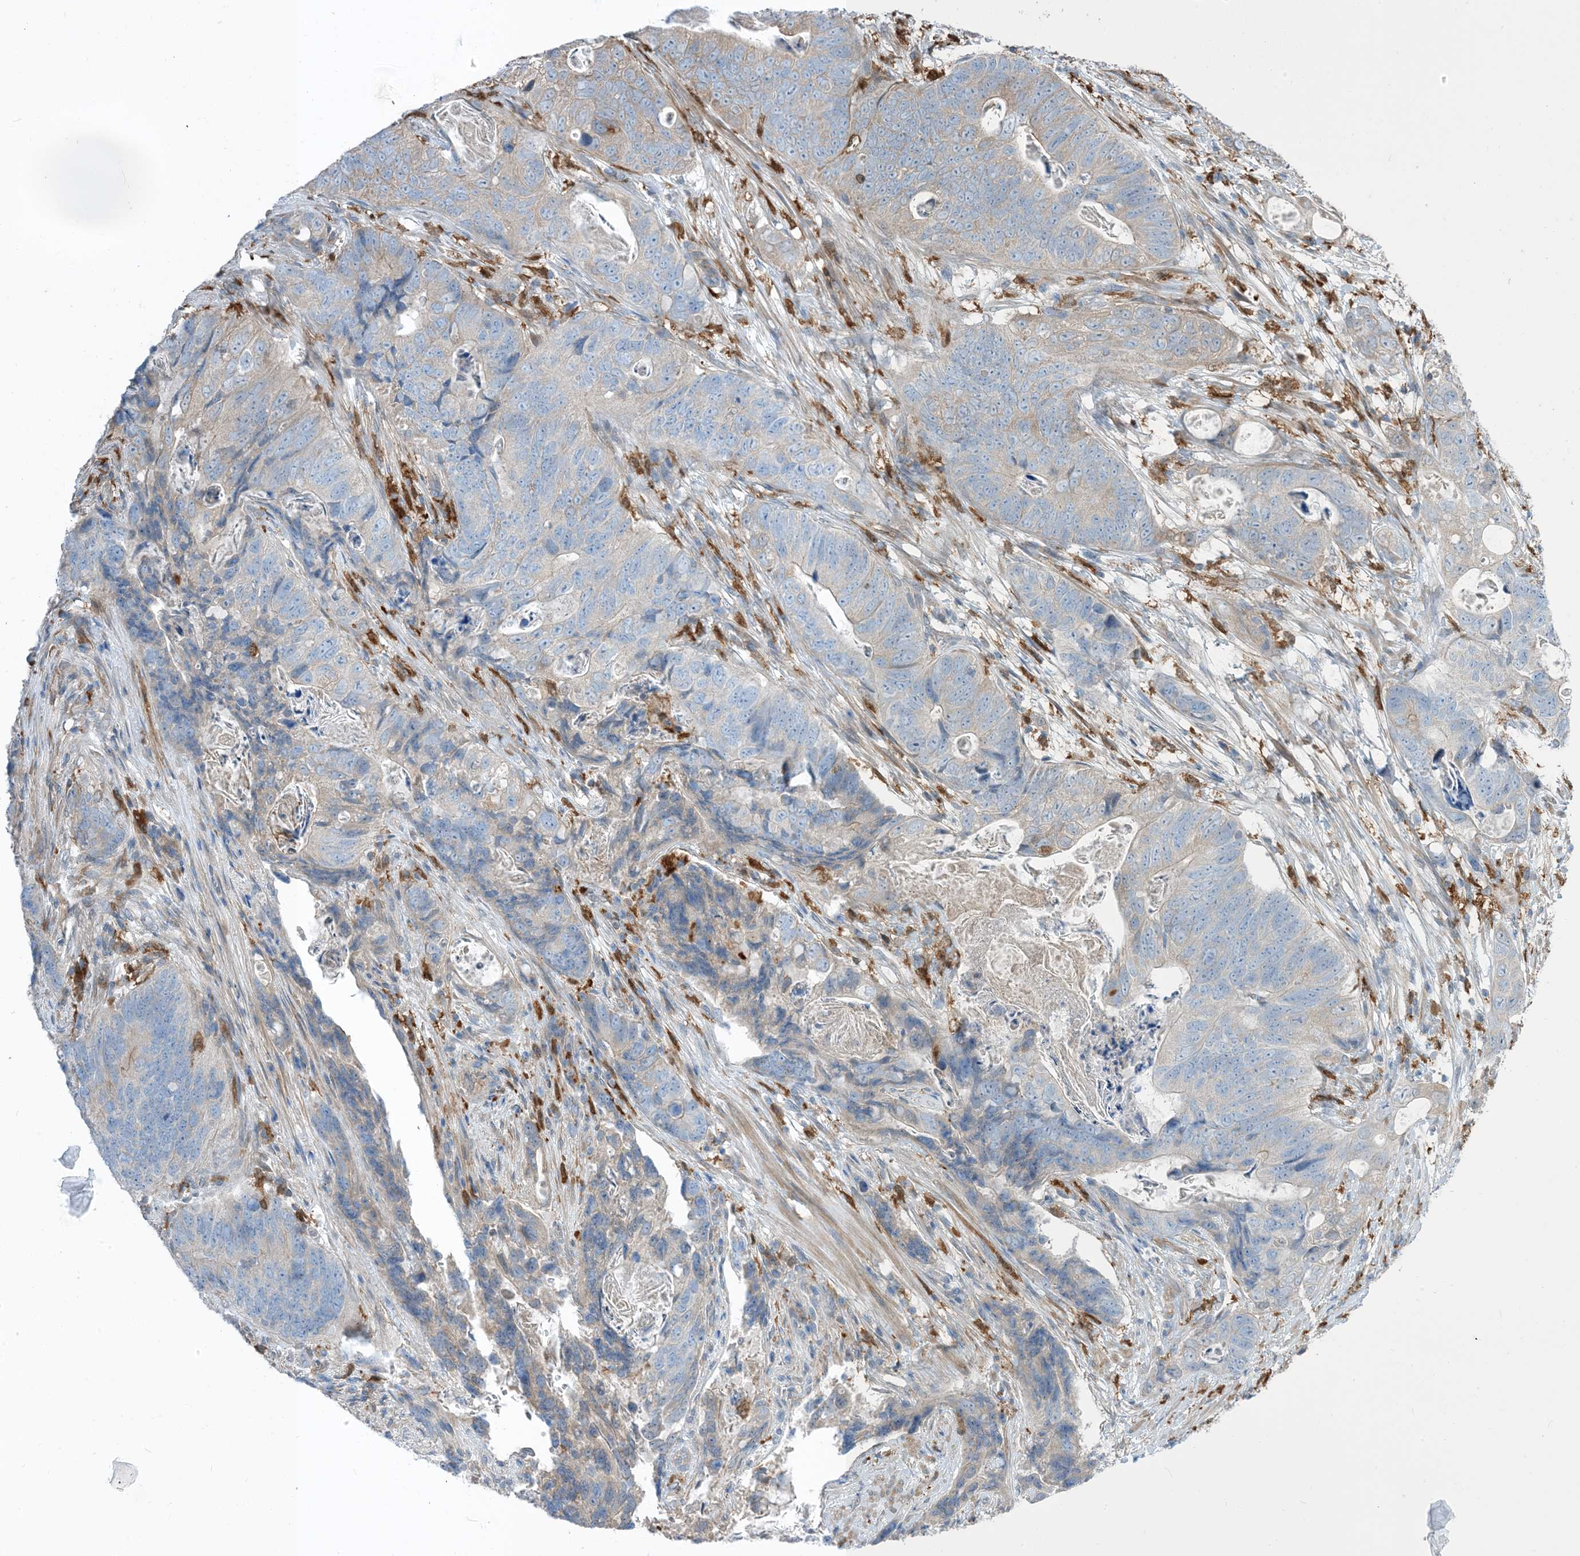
{"staining": {"intensity": "negative", "quantity": "none", "location": "none"}, "tissue": "stomach cancer", "cell_type": "Tumor cells", "image_type": "cancer", "snomed": [{"axis": "morphology", "description": "Normal tissue, NOS"}, {"axis": "morphology", "description": "Adenocarcinoma, NOS"}, {"axis": "topography", "description": "Stomach"}], "caption": "A micrograph of adenocarcinoma (stomach) stained for a protein shows no brown staining in tumor cells.", "gene": "NAGK", "patient": {"sex": "female", "age": 89}}